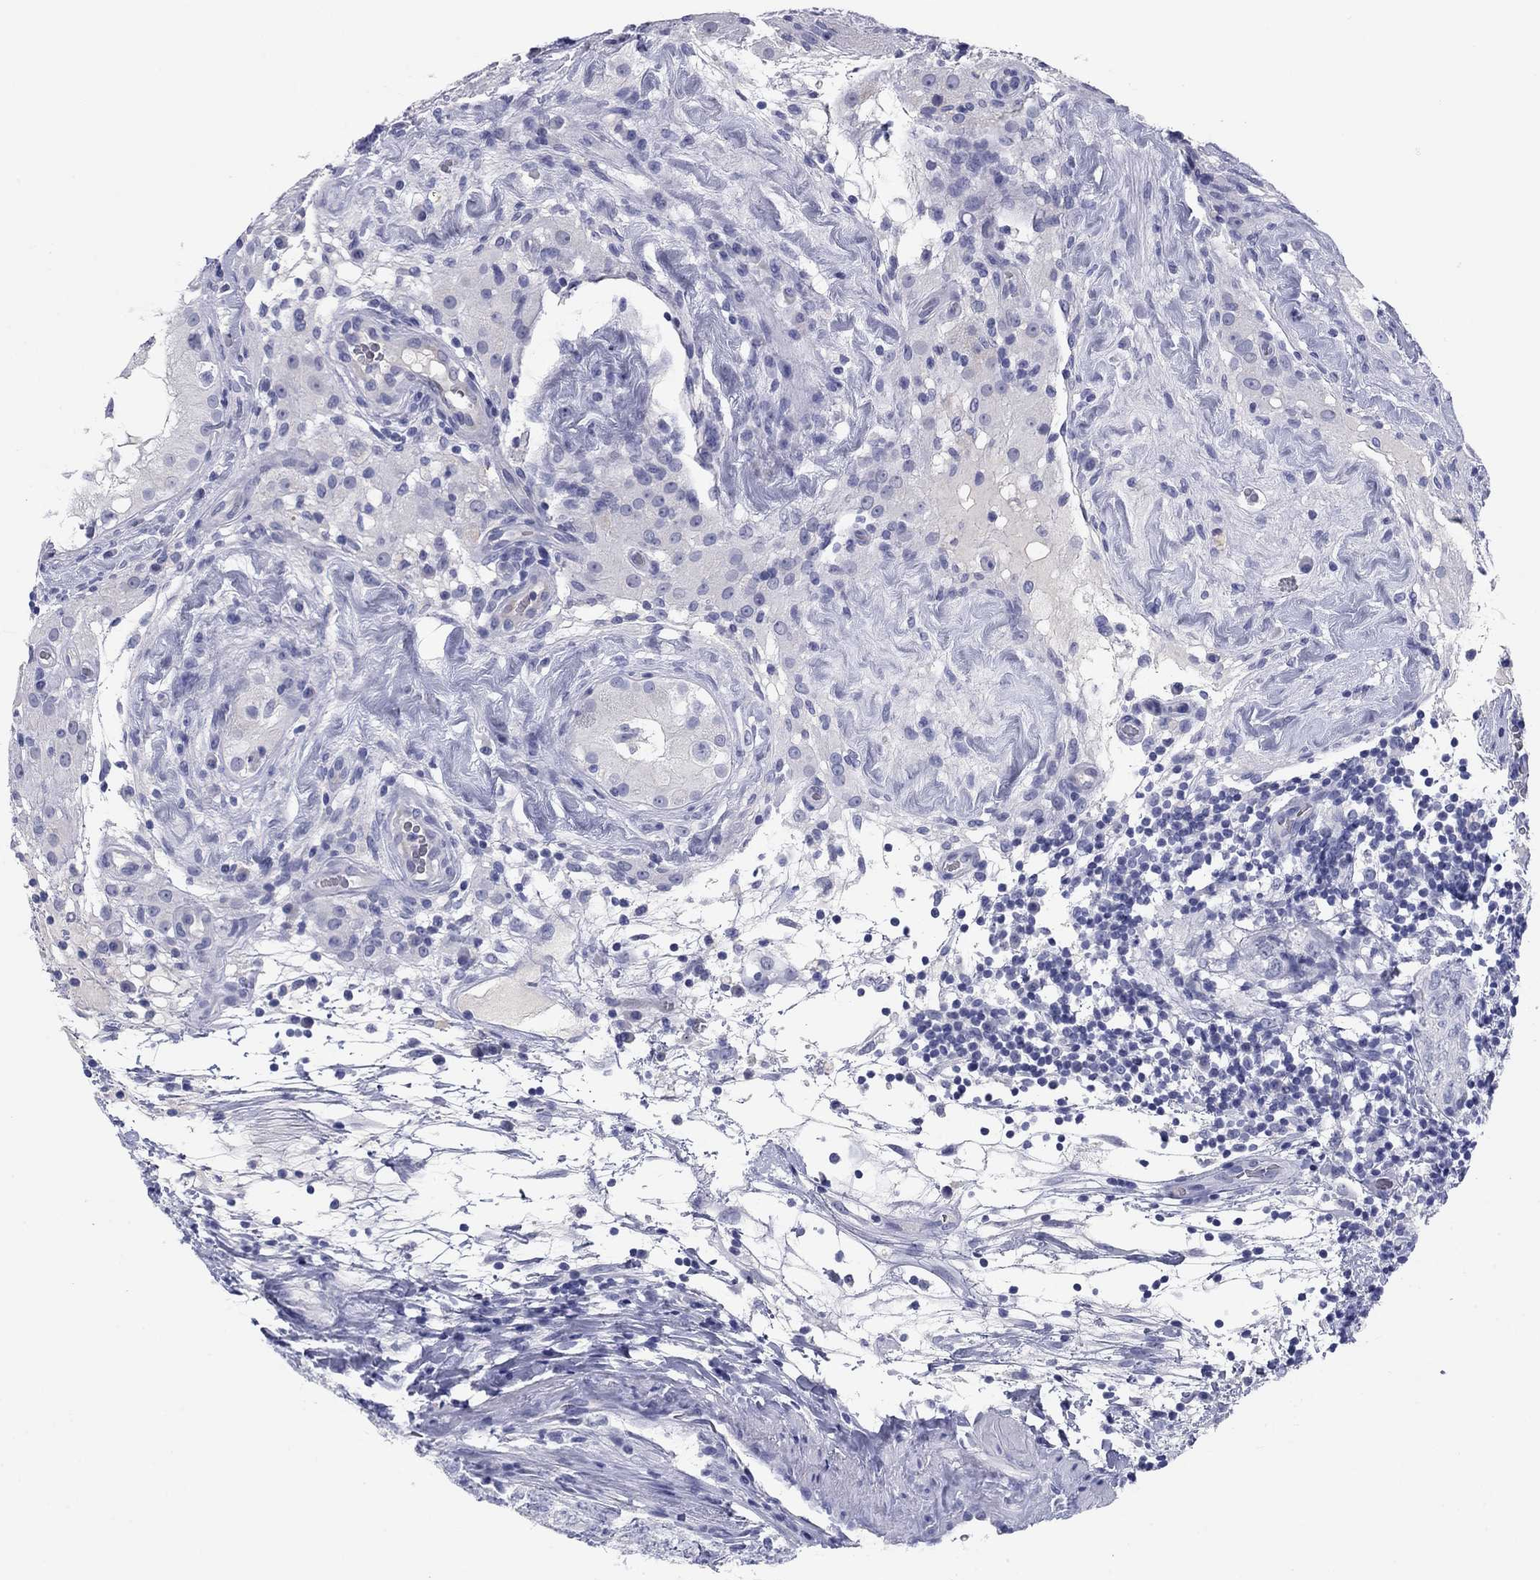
{"staining": {"intensity": "negative", "quantity": "none", "location": "none"}, "tissue": "testis cancer", "cell_type": "Tumor cells", "image_type": "cancer", "snomed": [{"axis": "morphology", "description": "Seminoma, NOS"}, {"axis": "topography", "description": "Testis"}], "caption": "This is an immunohistochemistry (IHC) histopathology image of testis cancer. There is no expression in tumor cells.", "gene": "KCNH1", "patient": {"sex": "male", "age": 34}}